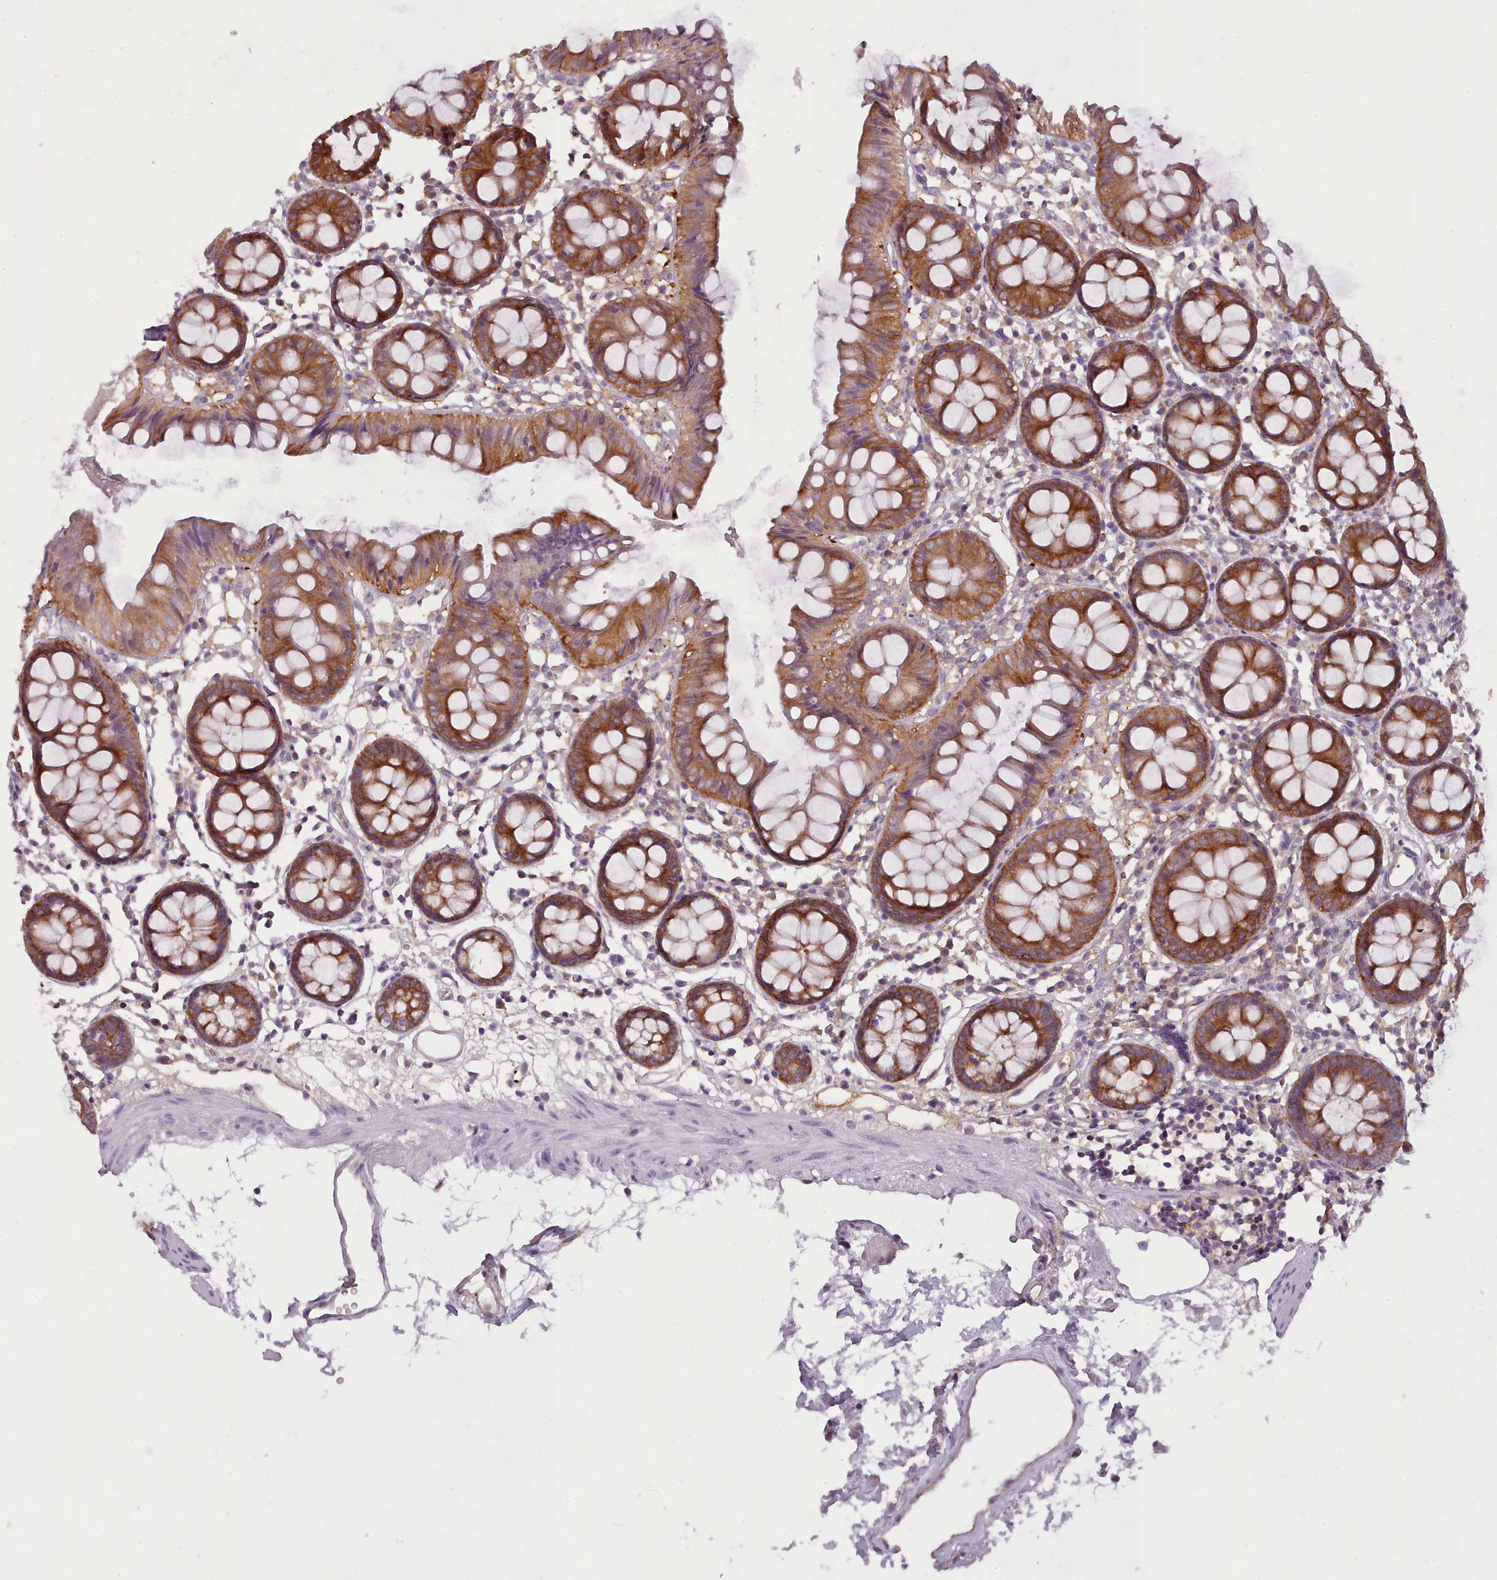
{"staining": {"intensity": "weak", "quantity": "<25%", "location": "cytoplasmic/membranous"}, "tissue": "colon", "cell_type": "Endothelial cells", "image_type": "normal", "snomed": [{"axis": "morphology", "description": "Normal tissue, NOS"}, {"axis": "topography", "description": "Colon"}], "caption": "IHC of unremarkable colon demonstrates no staining in endothelial cells. Nuclei are stained in blue.", "gene": "NDST2", "patient": {"sex": "female", "age": 84}}